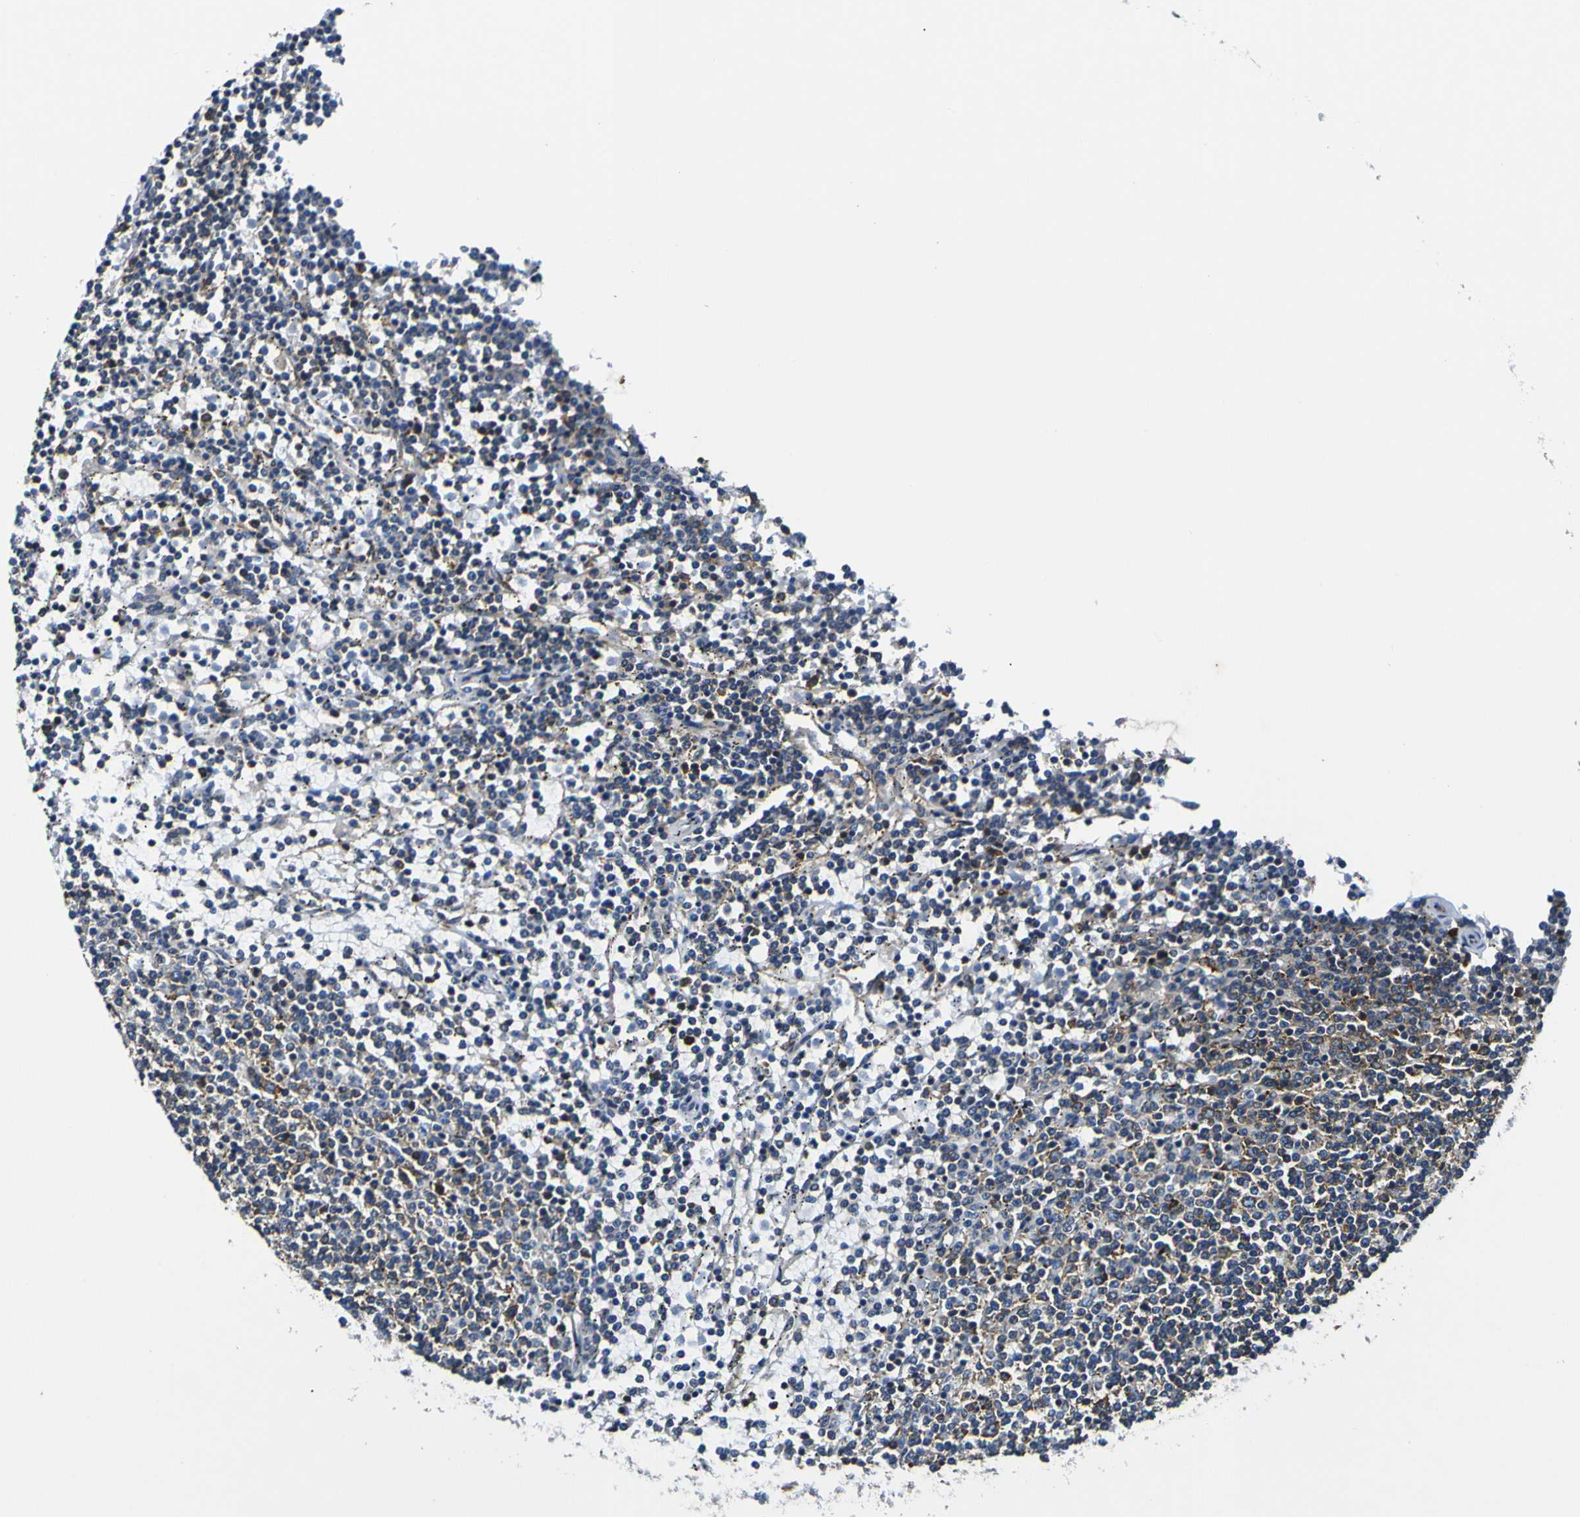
{"staining": {"intensity": "moderate", "quantity": "<25%", "location": "cytoplasmic/membranous"}, "tissue": "lymphoma", "cell_type": "Tumor cells", "image_type": "cancer", "snomed": [{"axis": "morphology", "description": "Malignant lymphoma, non-Hodgkin's type, Low grade"}, {"axis": "topography", "description": "Spleen"}], "caption": "The immunohistochemical stain labels moderate cytoplasmic/membranous expression in tumor cells of lymphoma tissue. Using DAB (3,3'-diaminobenzidine) (brown) and hematoxylin (blue) stains, captured at high magnification using brightfield microscopy.", "gene": "RPSA", "patient": {"sex": "female", "age": 50}}